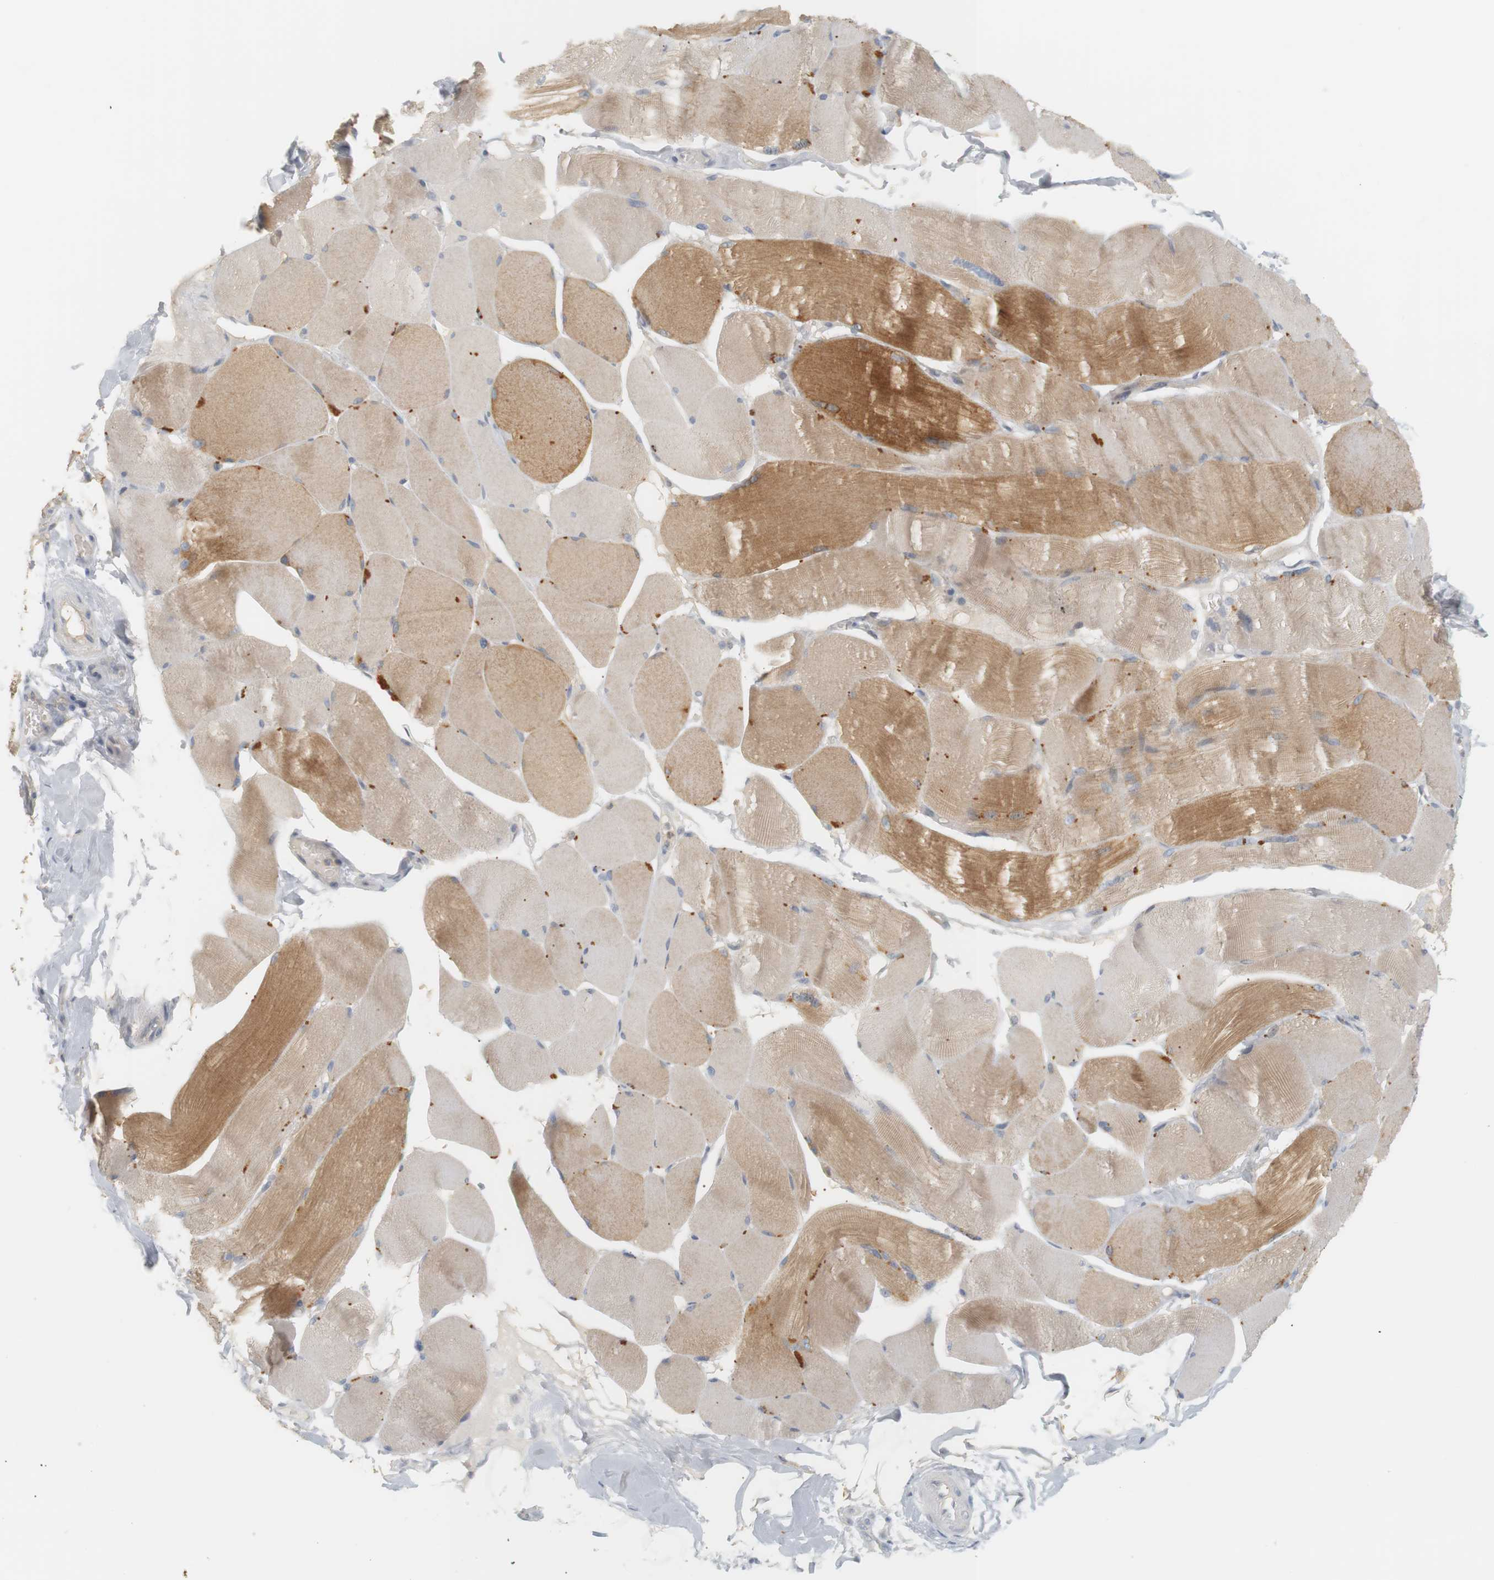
{"staining": {"intensity": "moderate", "quantity": "25%-75%", "location": "cytoplasmic/membranous"}, "tissue": "skeletal muscle", "cell_type": "Myocytes", "image_type": "normal", "snomed": [{"axis": "morphology", "description": "Normal tissue, NOS"}, {"axis": "topography", "description": "Skin"}, {"axis": "topography", "description": "Skeletal muscle"}], "caption": "Protein staining of normal skeletal muscle reveals moderate cytoplasmic/membranous staining in approximately 25%-75% of myocytes.", "gene": "RTN3", "patient": {"sex": "male", "age": 83}}